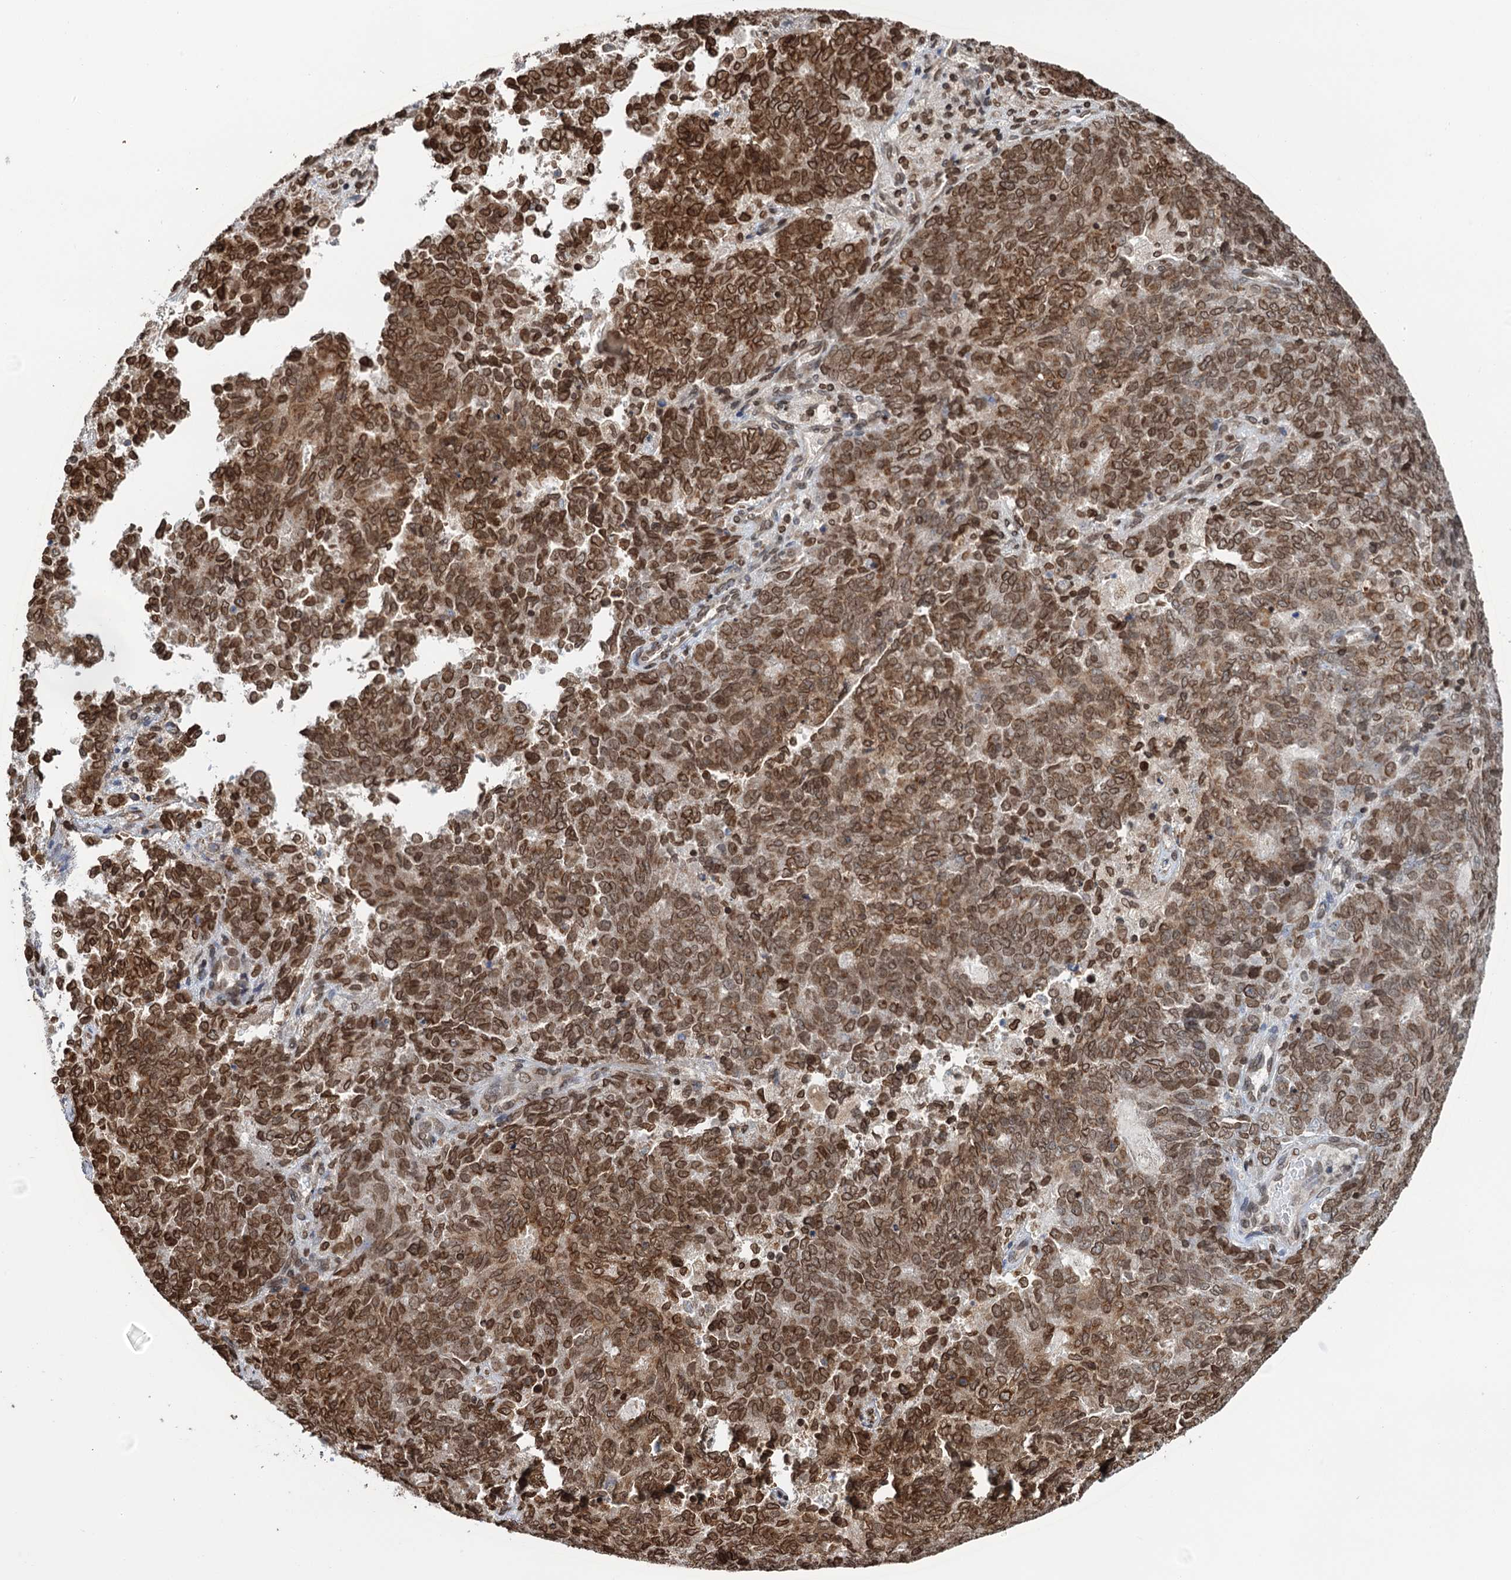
{"staining": {"intensity": "moderate", "quantity": ">75%", "location": "cytoplasmic/membranous,nuclear"}, "tissue": "endometrial cancer", "cell_type": "Tumor cells", "image_type": "cancer", "snomed": [{"axis": "morphology", "description": "Adenocarcinoma, NOS"}, {"axis": "topography", "description": "Endometrium"}], "caption": "Immunohistochemical staining of endometrial cancer (adenocarcinoma) reveals medium levels of moderate cytoplasmic/membranous and nuclear protein expression in about >75% of tumor cells. The staining was performed using DAB (3,3'-diaminobenzidine) to visualize the protein expression in brown, while the nuclei were stained in blue with hematoxylin (Magnification: 20x).", "gene": "ZC3H13", "patient": {"sex": "female", "age": 80}}